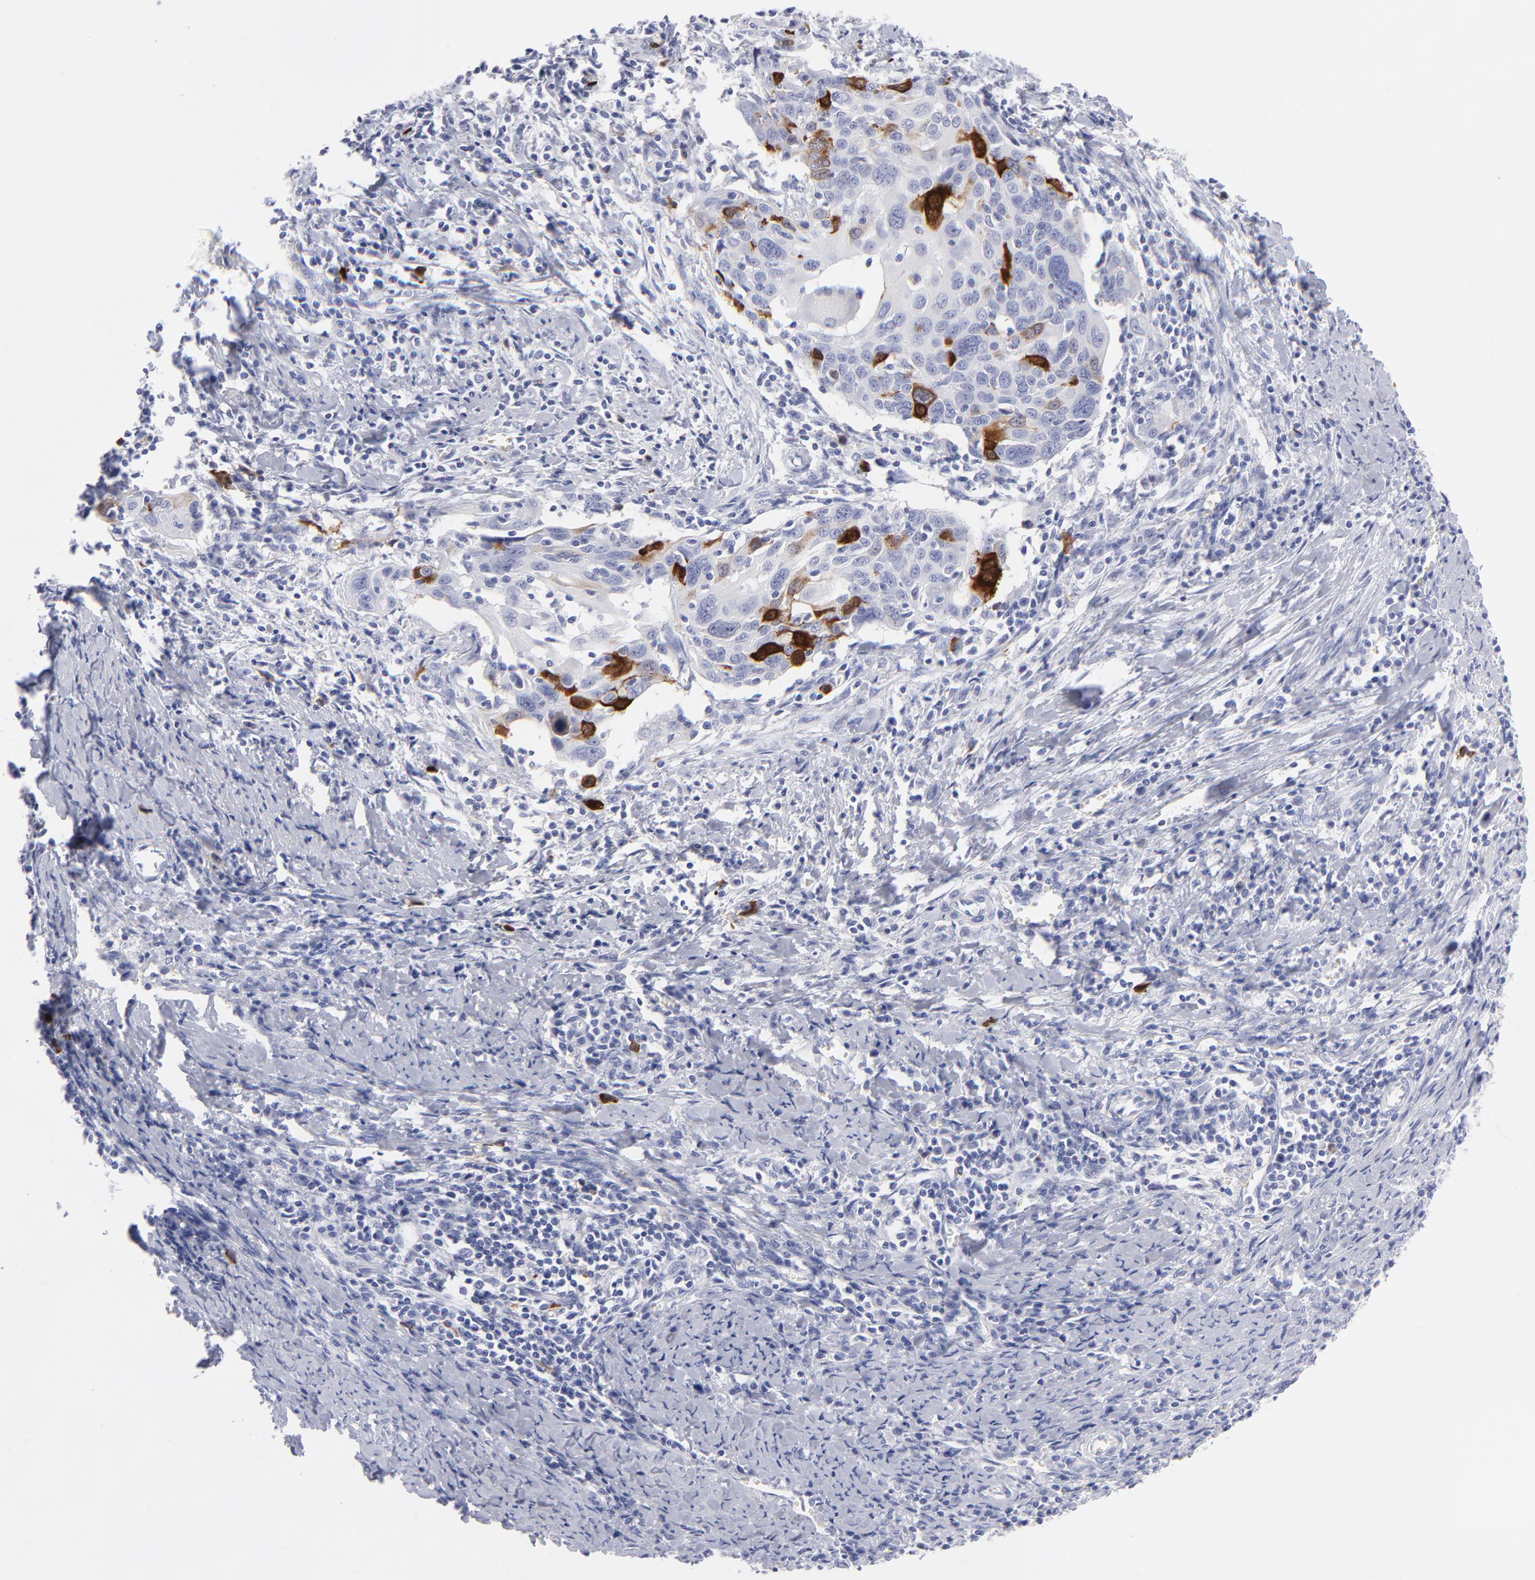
{"staining": {"intensity": "strong", "quantity": "<25%", "location": "cytoplasmic/membranous"}, "tissue": "cervical cancer", "cell_type": "Tumor cells", "image_type": "cancer", "snomed": [{"axis": "morphology", "description": "Squamous cell carcinoma, NOS"}, {"axis": "topography", "description": "Cervix"}], "caption": "Protein staining shows strong cytoplasmic/membranous positivity in approximately <25% of tumor cells in cervical cancer. Nuclei are stained in blue.", "gene": "CCNB1", "patient": {"sex": "female", "age": 54}}